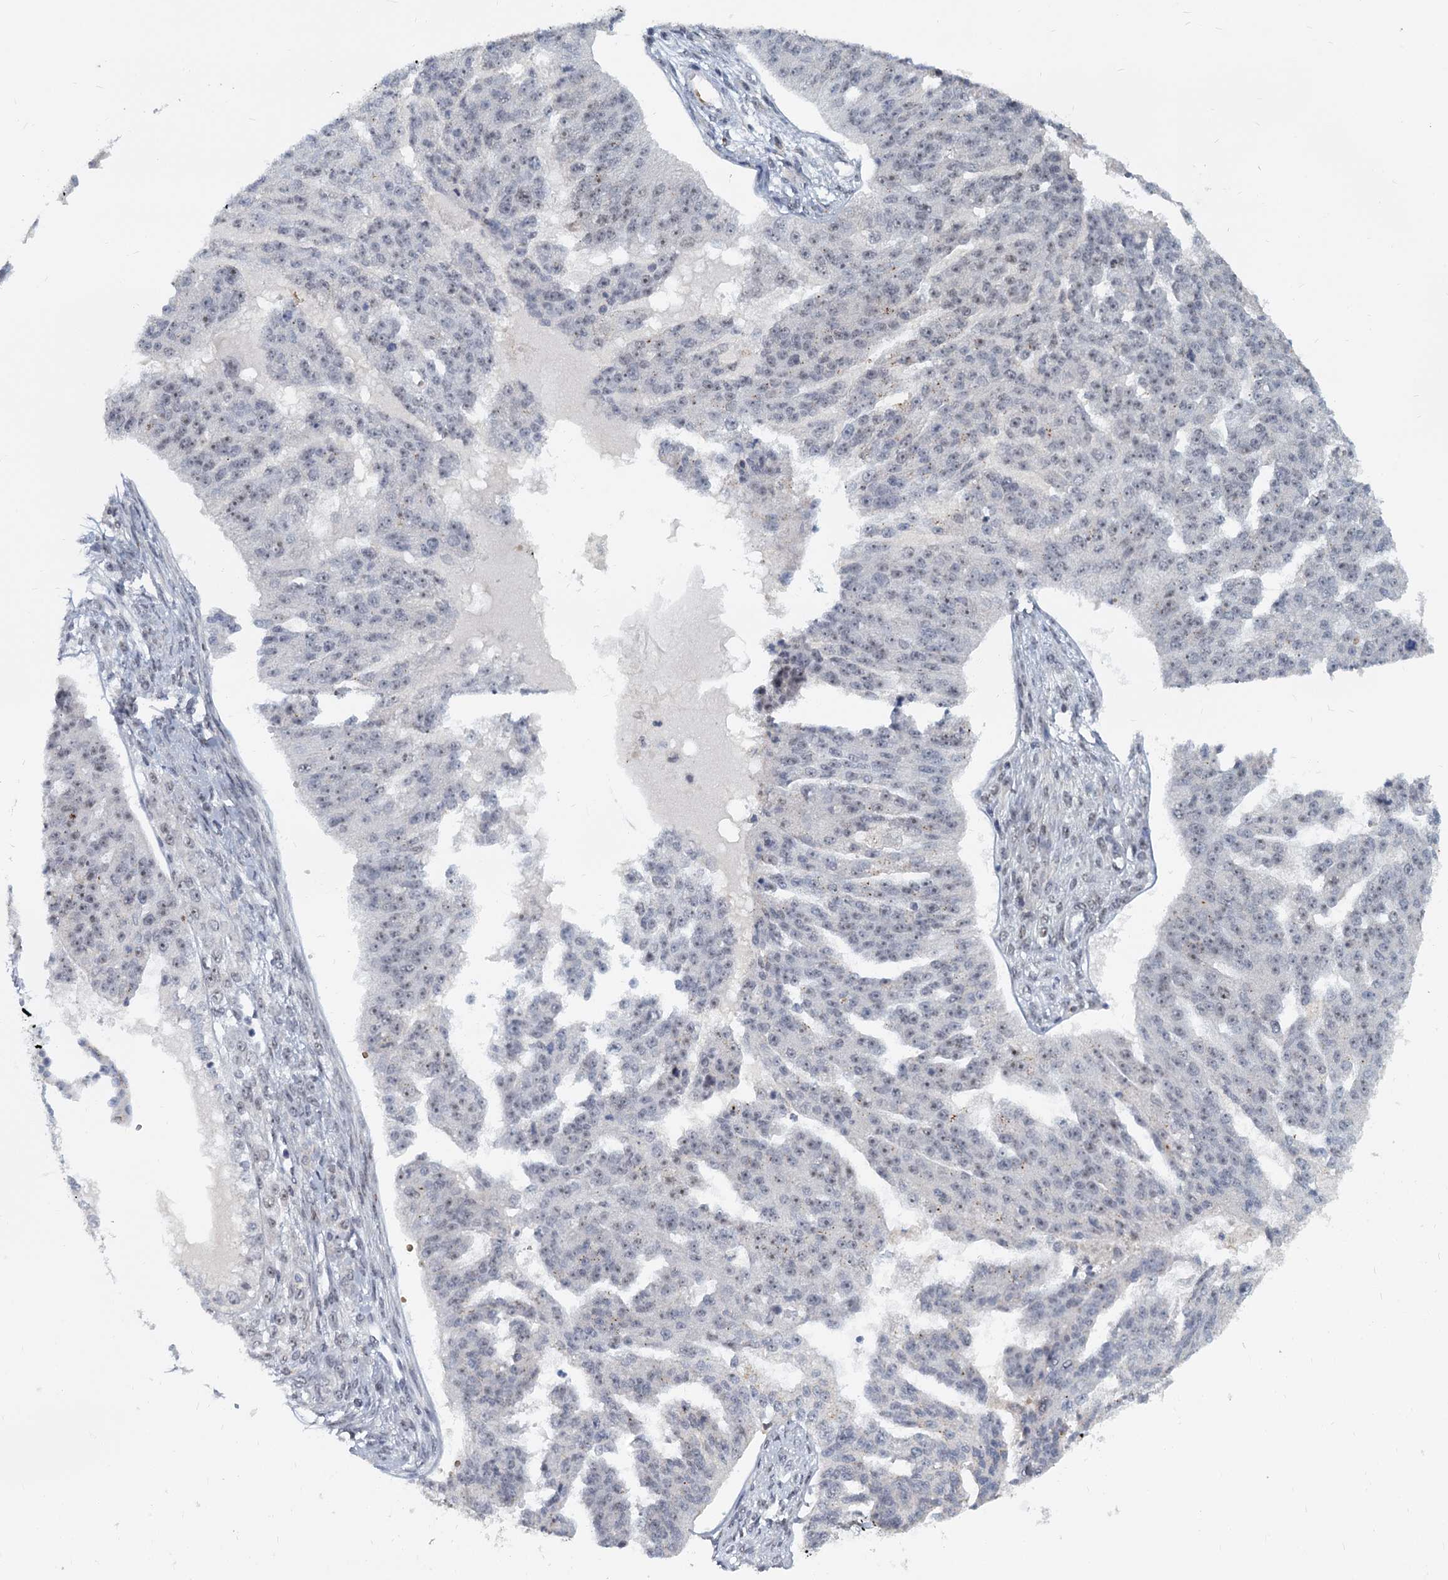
{"staining": {"intensity": "negative", "quantity": "none", "location": "none"}, "tissue": "ovarian cancer", "cell_type": "Tumor cells", "image_type": "cancer", "snomed": [{"axis": "morphology", "description": "Cystadenocarcinoma, serous, NOS"}, {"axis": "topography", "description": "Ovary"}], "caption": "Immunohistochemical staining of human ovarian serous cystadenocarcinoma demonstrates no significant expression in tumor cells.", "gene": "RPRD1A", "patient": {"sex": "female", "age": 58}}